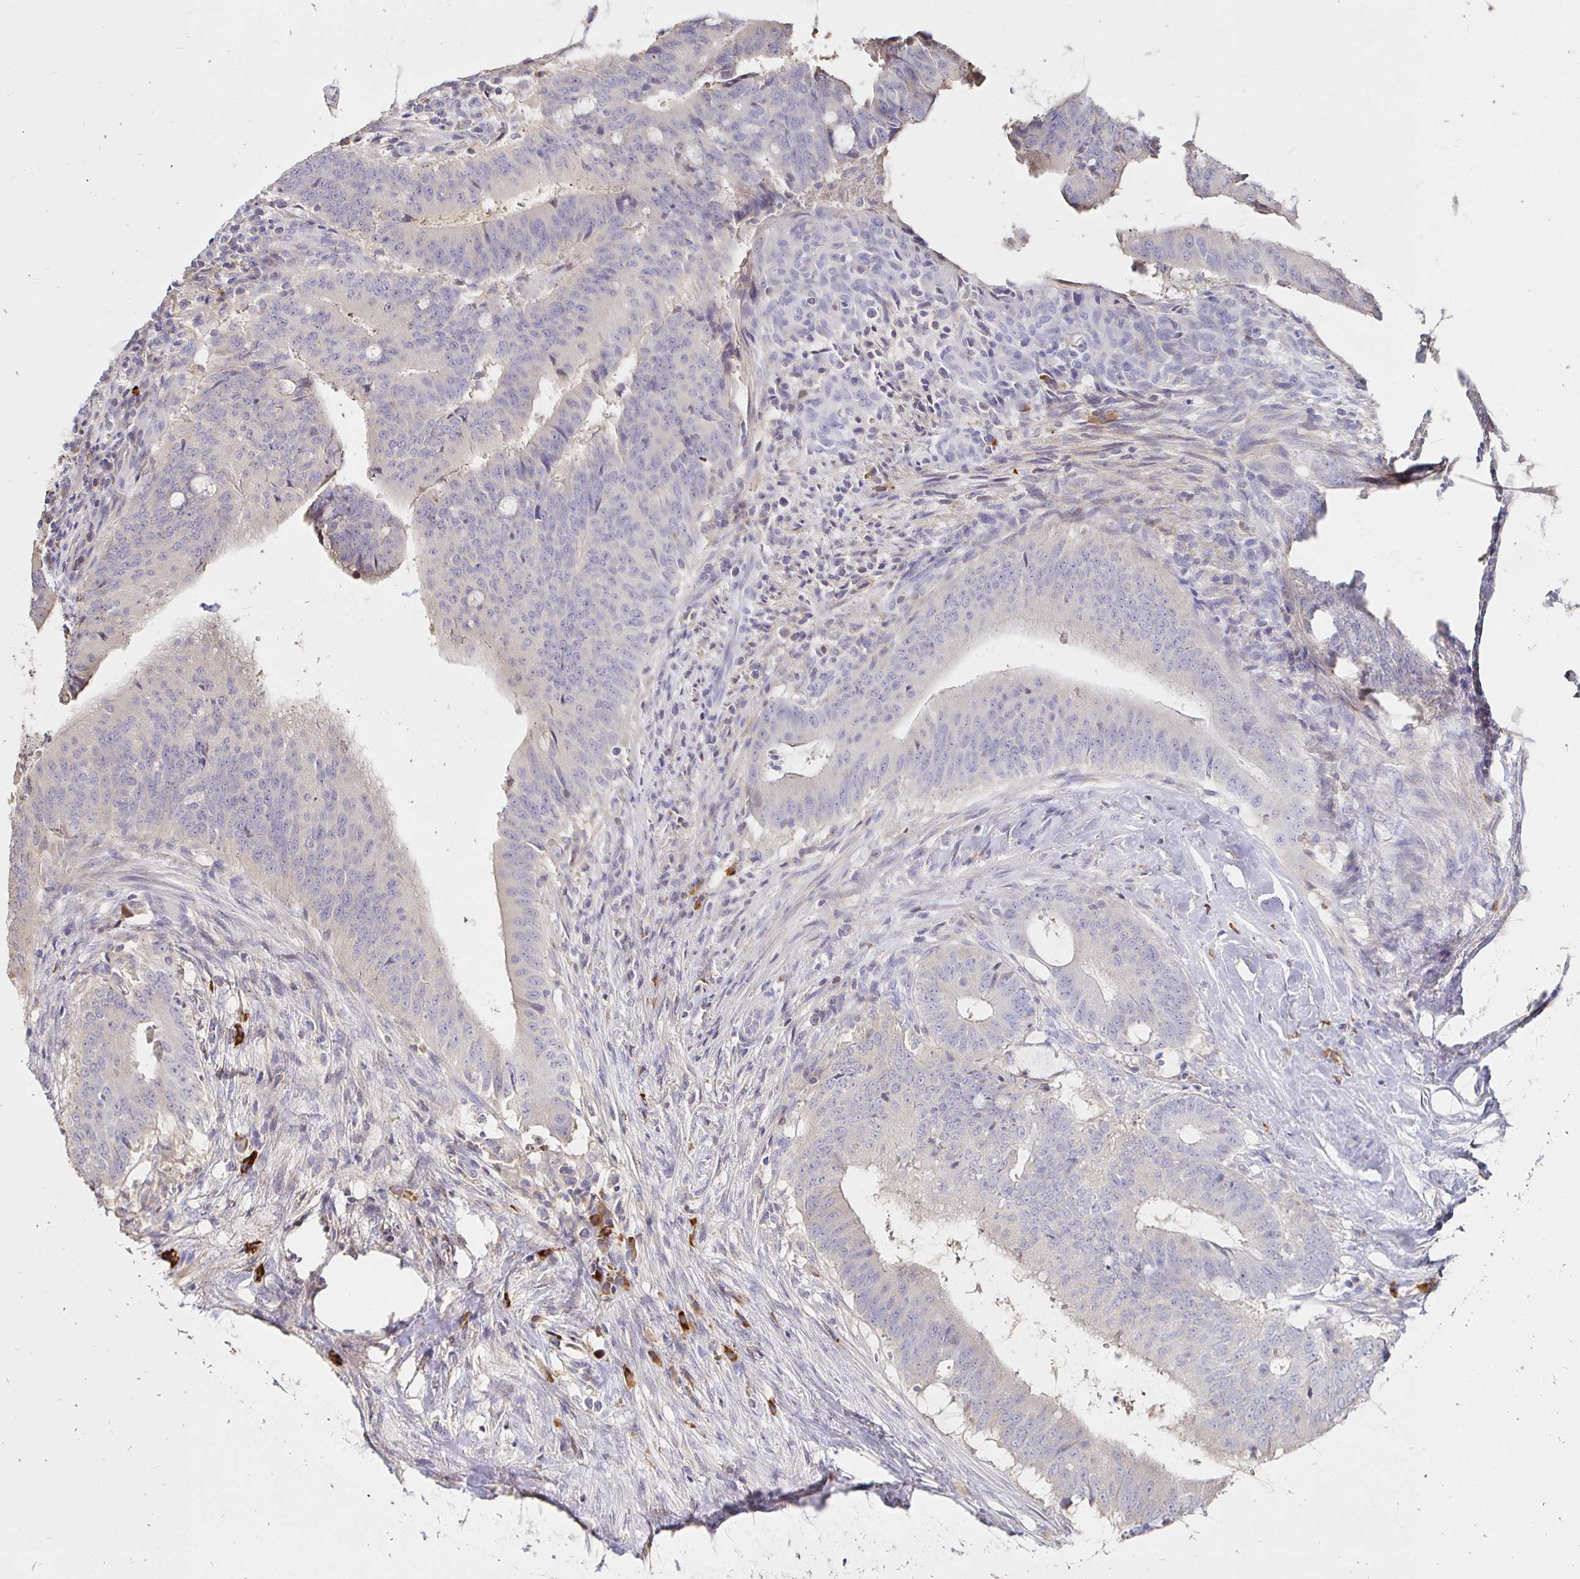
{"staining": {"intensity": "negative", "quantity": "none", "location": "none"}, "tissue": "colorectal cancer", "cell_type": "Tumor cells", "image_type": "cancer", "snomed": [{"axis": "morphology", "description": "Adenocarcinoma, NOS"}, {"axis": "topography", "description": "Colon"}], "caption": "This is a image of immunohistochemistry (IHC) staining of colorectal cancer (adenocarcinoma), which shows no expression in tumor cells.", "gene": "CXCR3", "patient": {"sex": "female", "age": 43}}